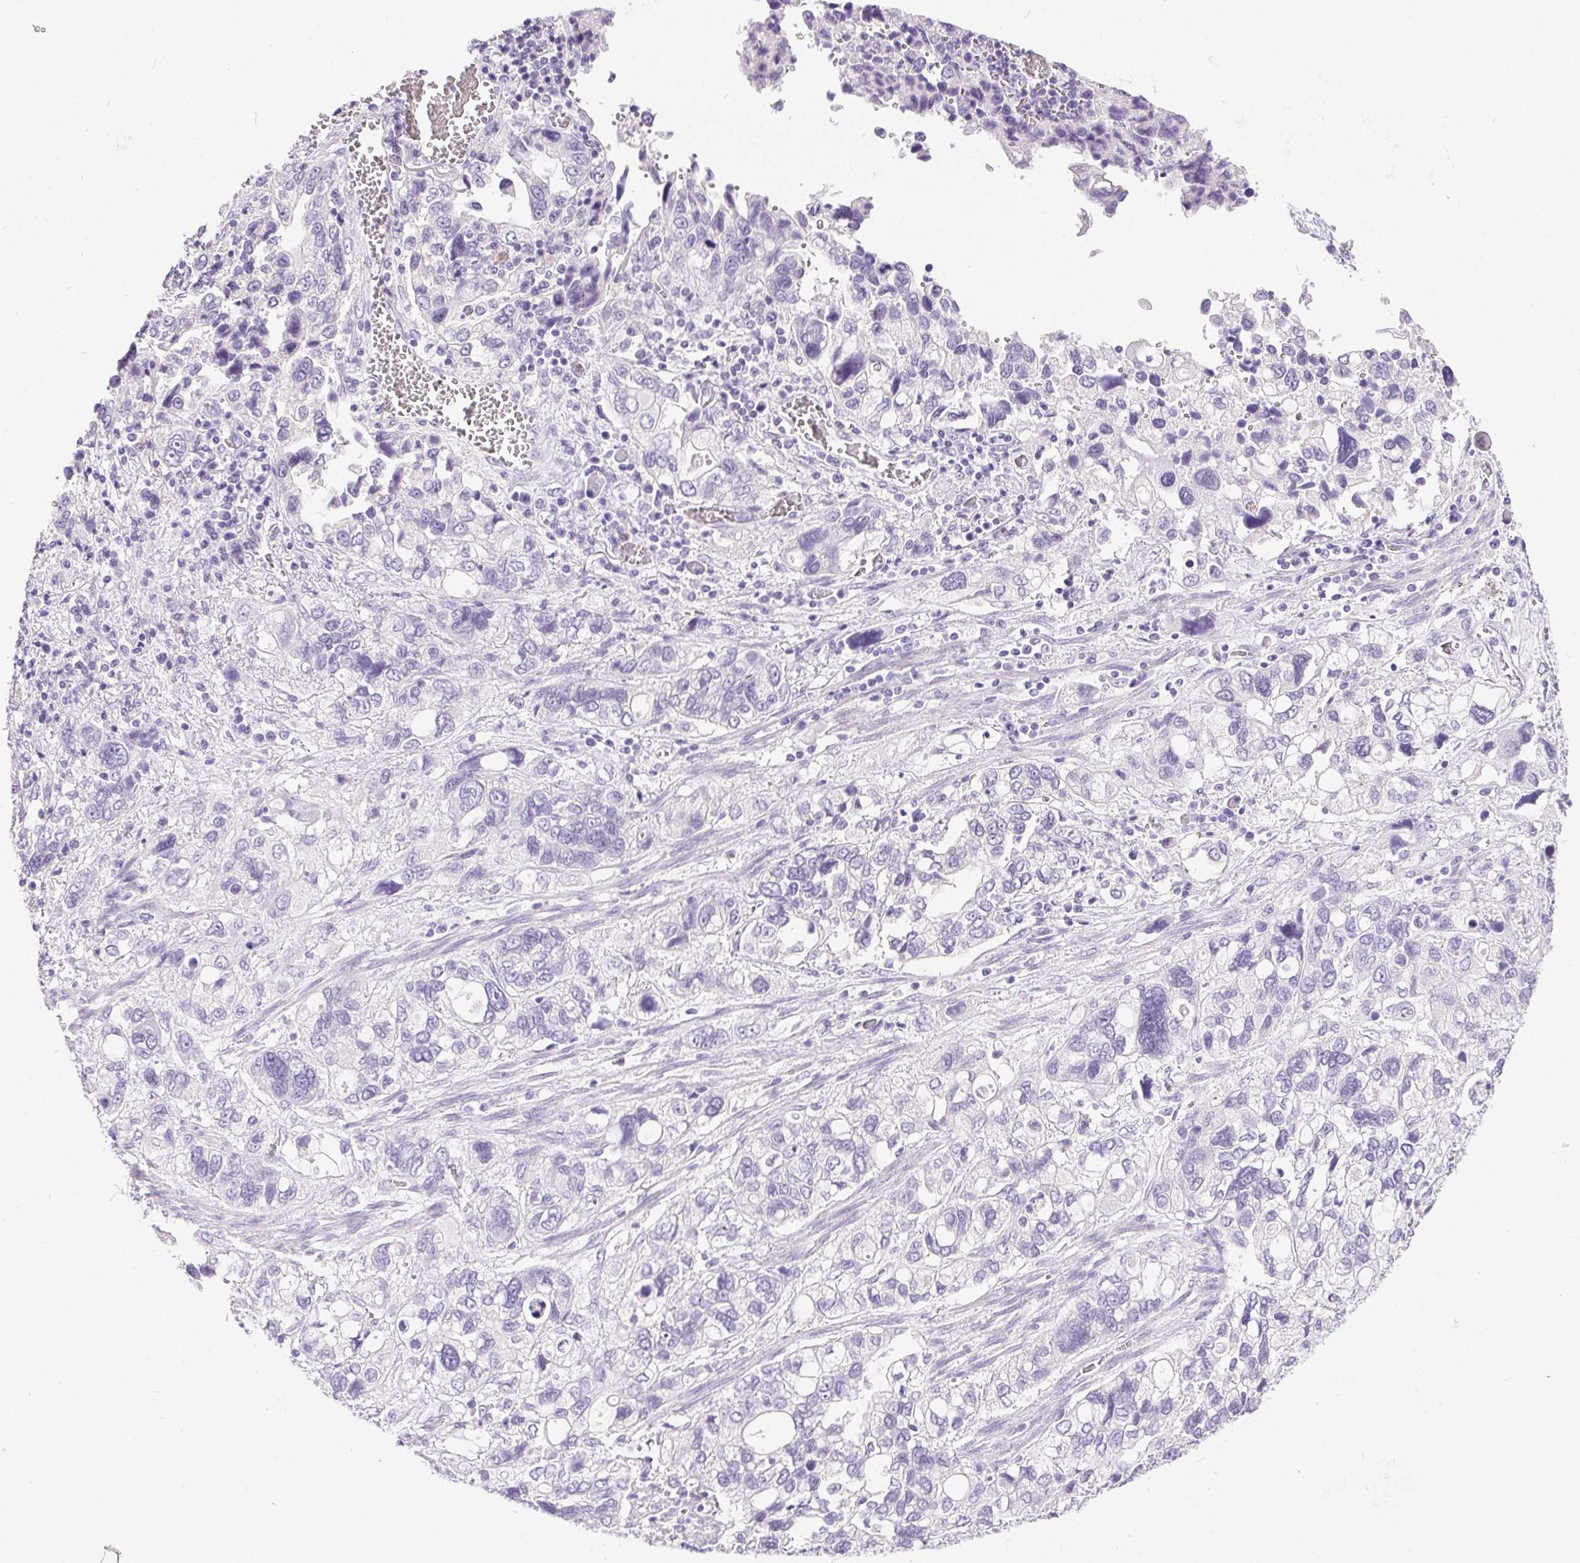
{"staining": {"intensity": "negative", "quantity": "none", "location": "none"}, "tissue": "stomach cancer", "cell_type": "Tumor cells", "image_type": "cancer", "snomed": [{"axis": "morphology", "description": "Adenocarcinoma, NOS"}, {"axis": "topography", "description": "Stomach, upper"}], "caption": "There is no significant staining in tumor cells of stomach cancer (adenocarcinoma).", "gene": "C20orf85", "patient": {"sex": "female", "age": 81}}